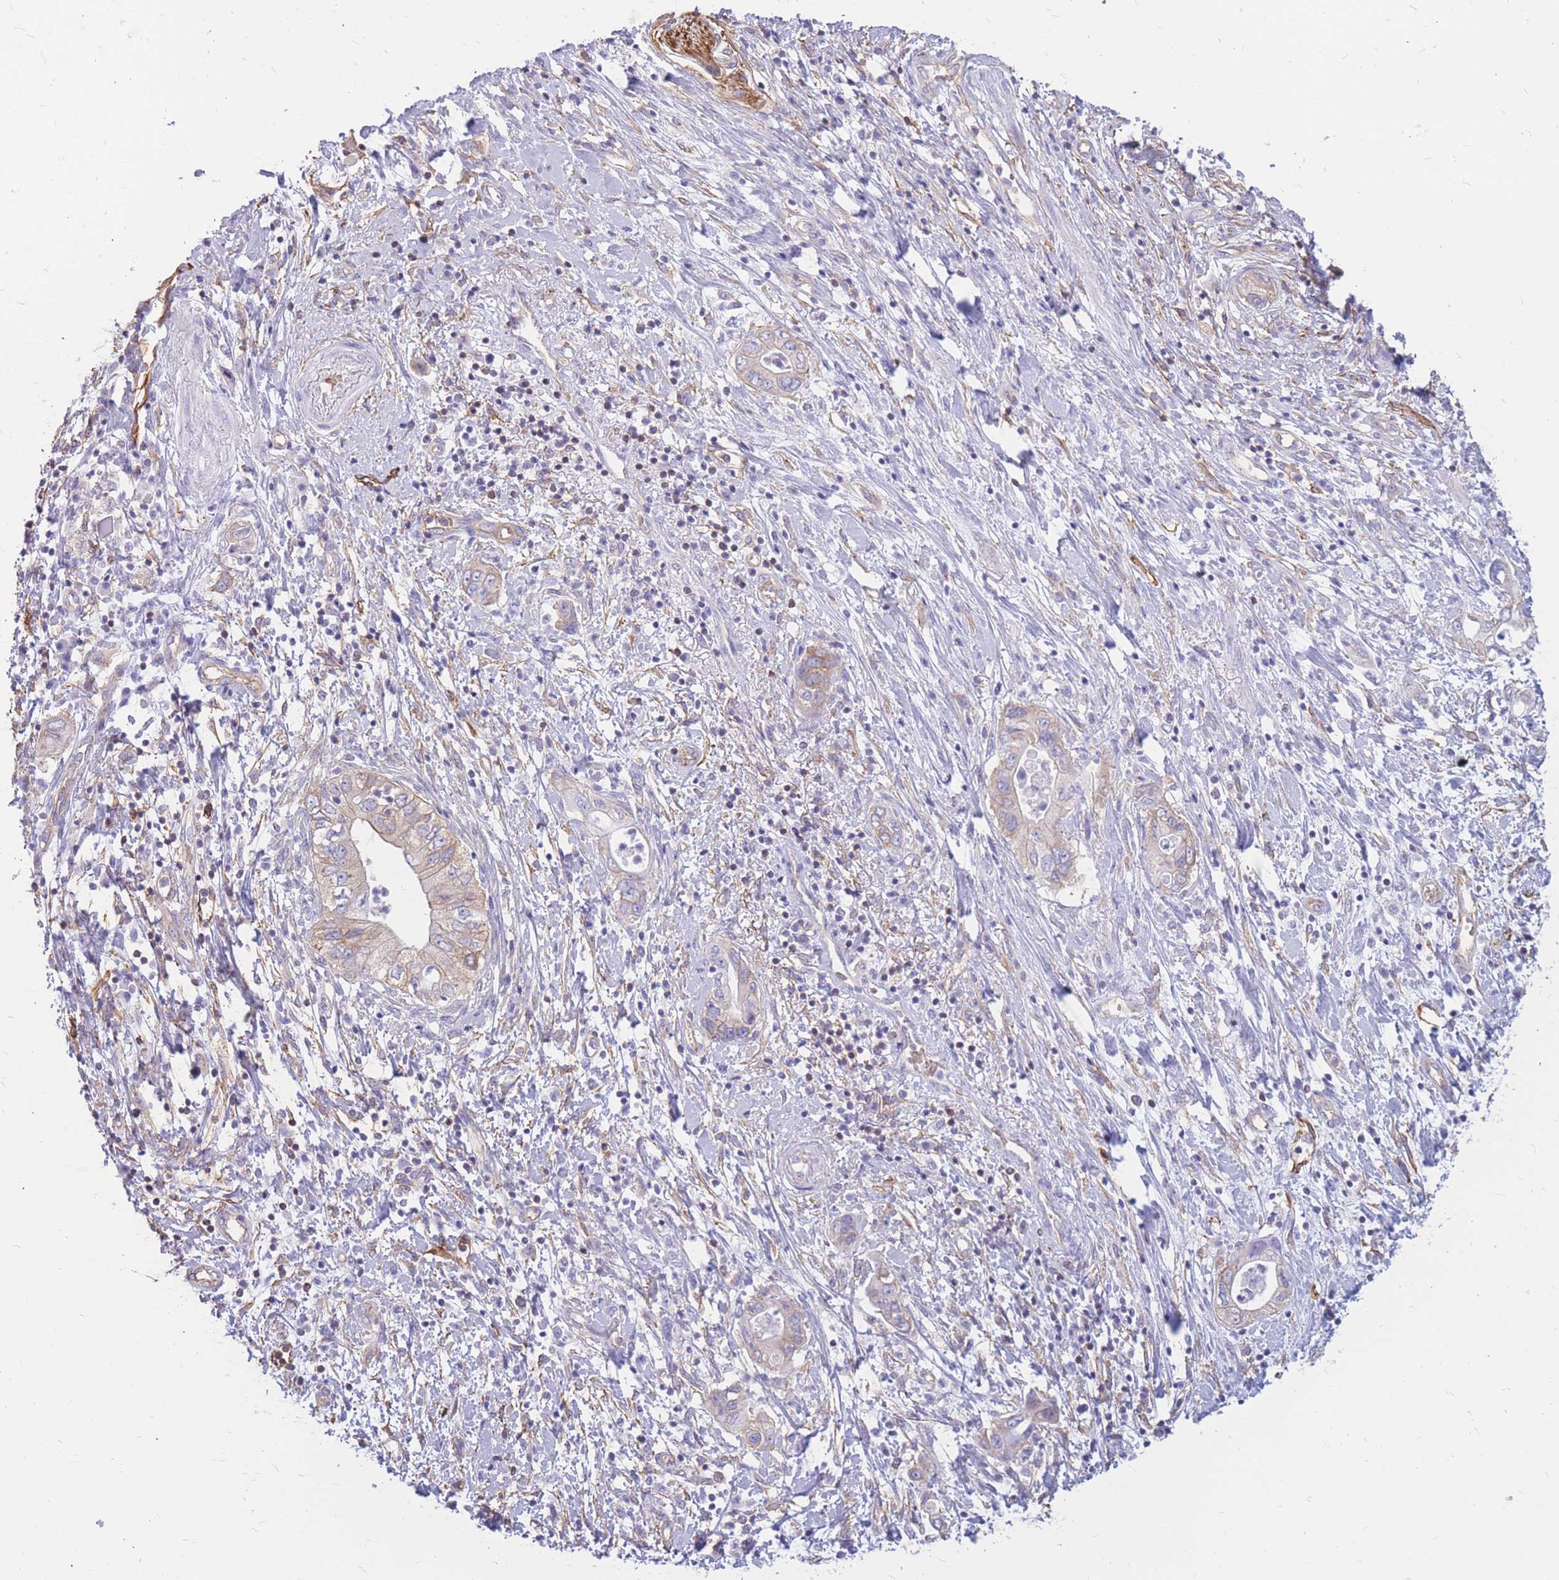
{"staining": {"intensity": "weak", "quantity": "25%-75%", "location": "cytoplasmic/membranous"}, "tissue": "pancreatic cancer", "cell_type": "Tumor cells", "image_type": "cancer", "snomed": [{"axis": "morphology", "description": "Adenocarcinoma, NOS"}, {"axis": "topography", "description": "Pancreas"}], "caption": "Protein staining exhibits weak cytoplasmic/membranous positivity in about 25%-75% of tumor cells in pancreatic adenocarcinoma.", "gene": "ADD2", "patient": {"sex": "female", "age": 73}}